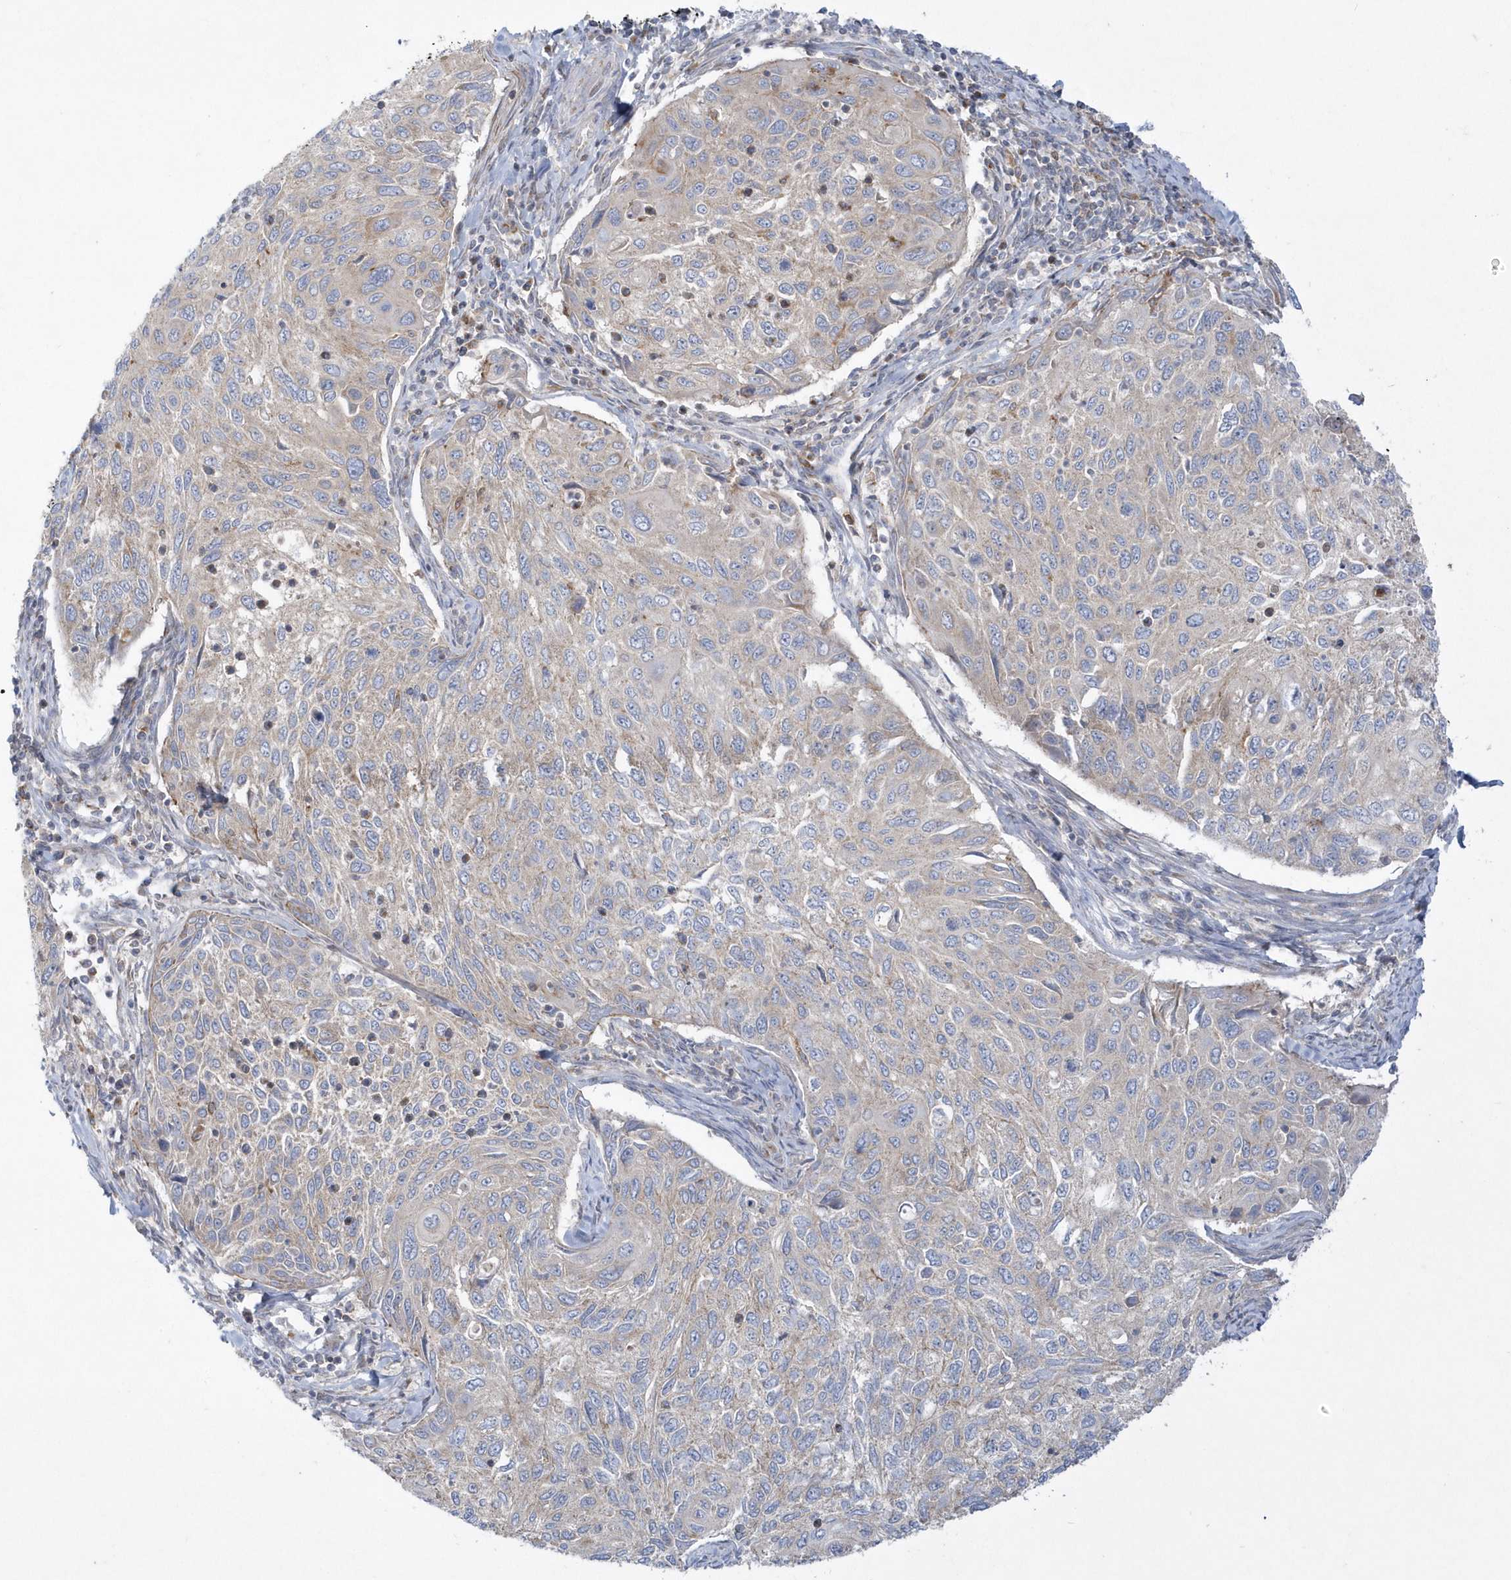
{"staining": {"intensity": "negative", "quantity": "none", "location": "none"}, "tissue": "cervical cancer", "cell_type": "Tumor cells", "image_type": "cancer", "snomed": [{"axis": "morphology", "description": "Squamous cell carcinoma, NOS"}, {"axis": "topography", "description": "Cervix"}], "caption": "Tumor cells show no significant protein positivity in cervical cancer.", "gene": "DNAJC18", "patient": {"sex": "female", "age": 70}}